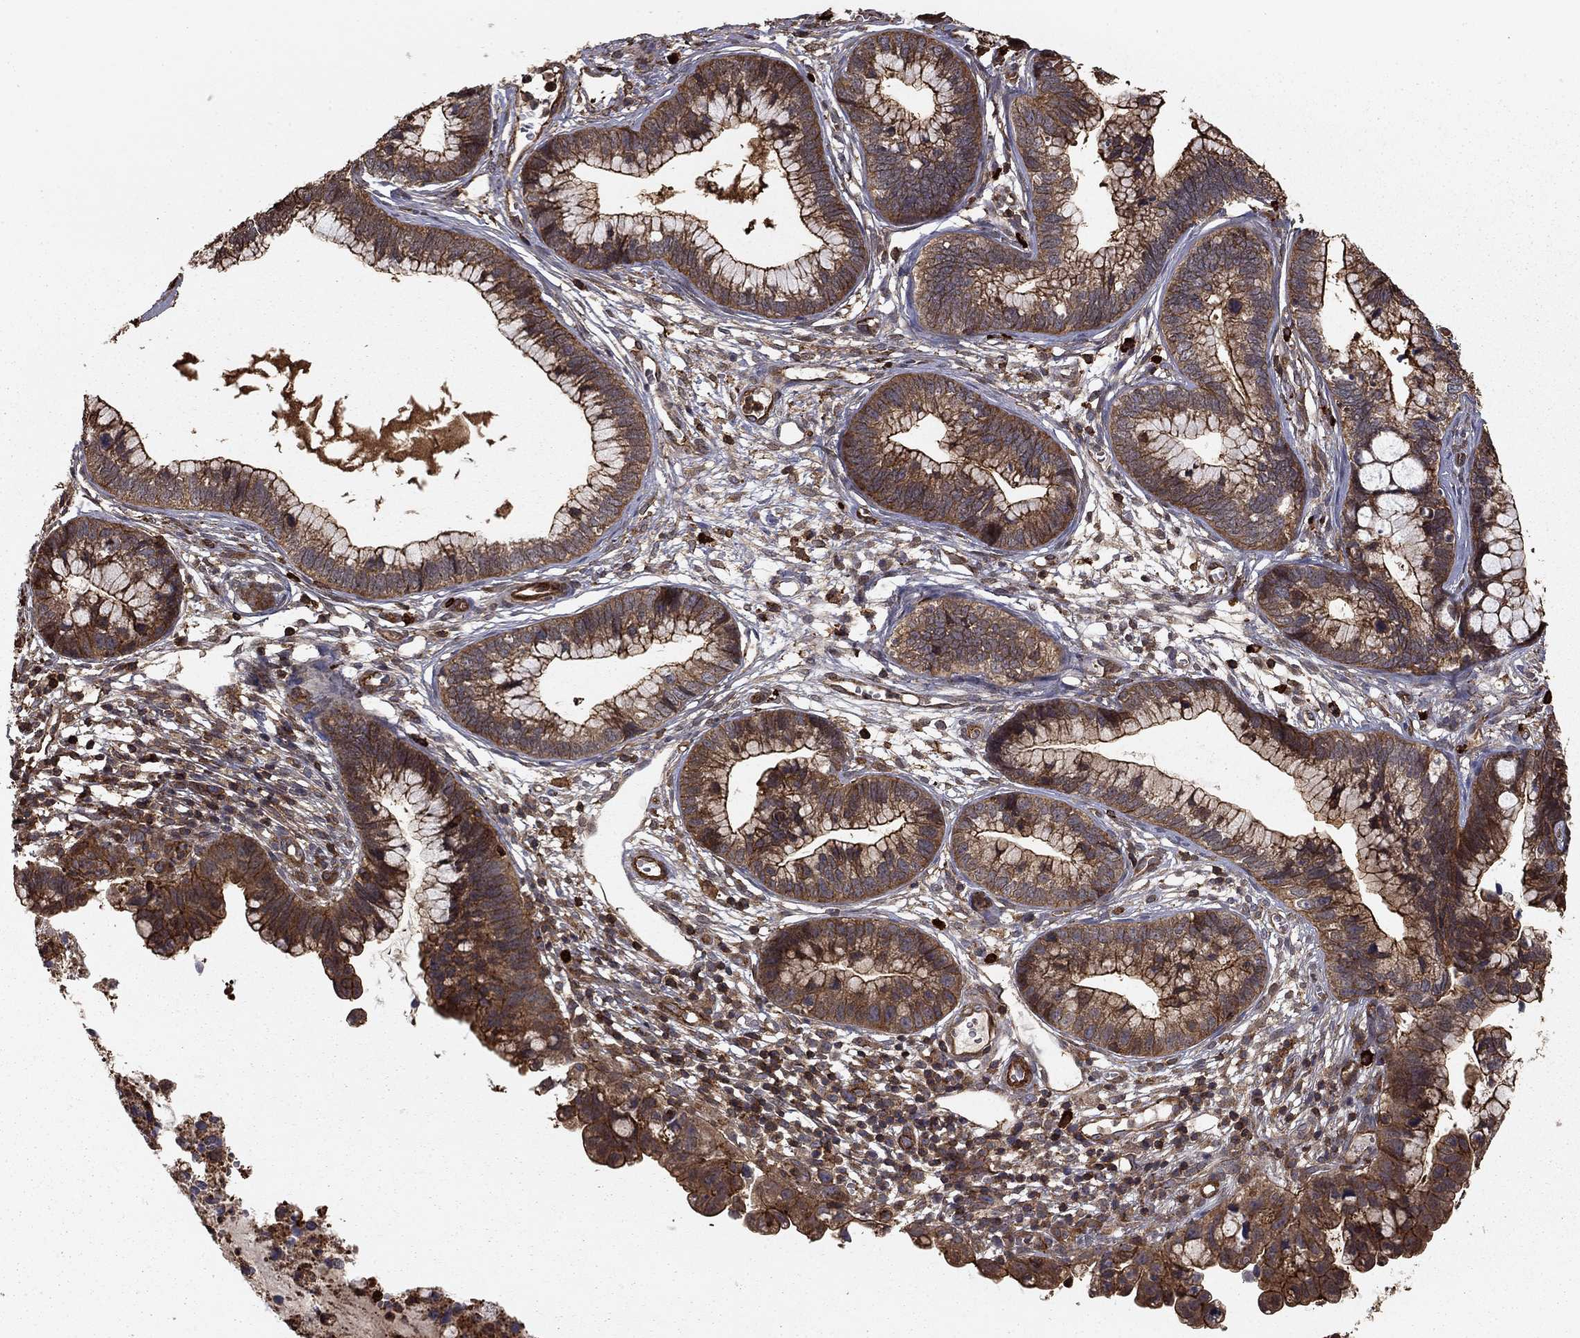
{"staining": {"intensity": "moderate", "quantity": "<25%", "location": "cytoplasmic/membranous"}, "tissue": "cervical cancer", "cell_type": "Tumor cells", "image_type": "cancer", "snomed": [{"axis": "morphology", "description": "Adenocarcinoma, NOS"}, {"axis": "topography", "description": "Cervix"}], "caption": "Moderate cytoplasmic/membranous expression is appreciated in about <25% of tumor cells in adenocarcinoma (cervical).", "gene": "HABP4", "patient": {"sex": "female", "age": 44}}